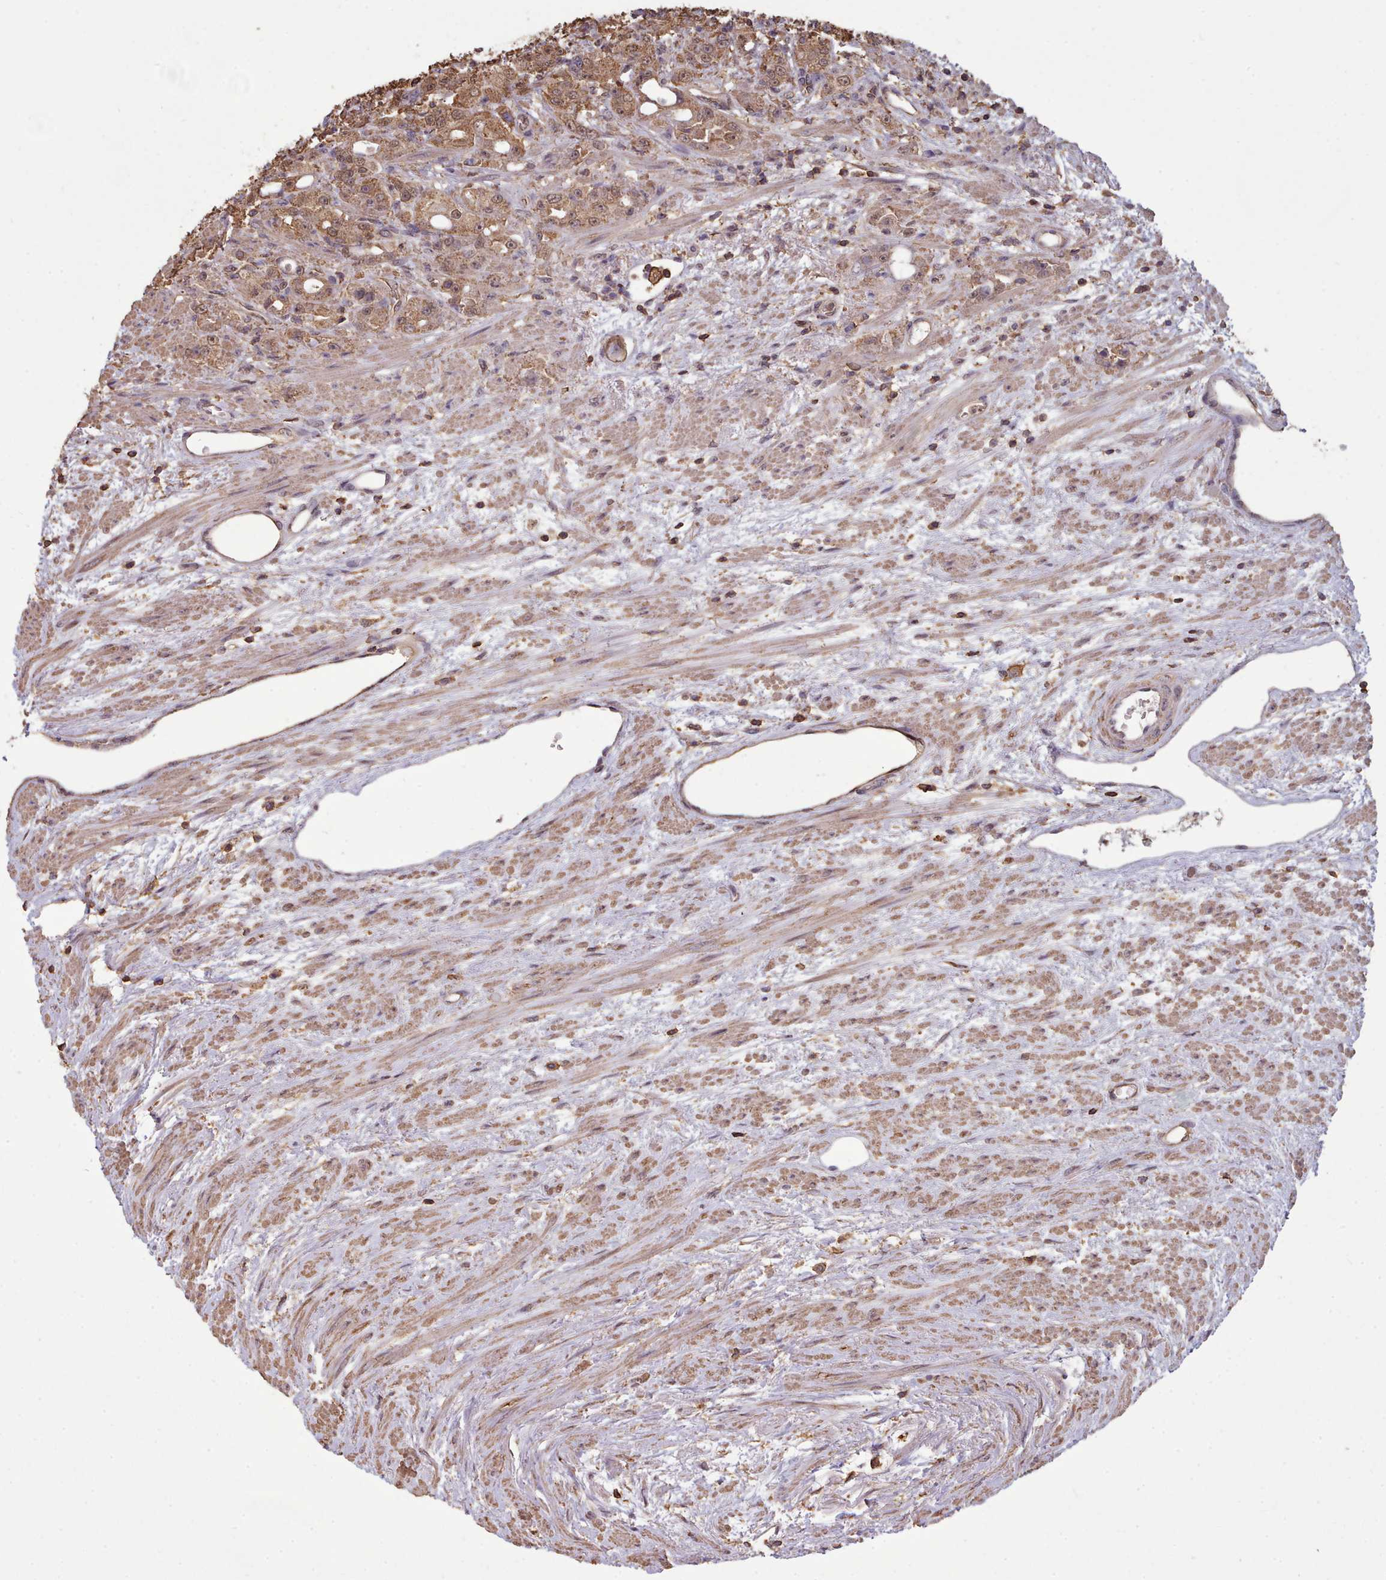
{"staining": {"intensity": "moderate", "quantity": ">75%", "location": "cytoplasmic/membranous,nuclear"}, "tissue": "prostate cancer", "cell_type": "Tumor cells", "image_type": "cancer", "snomed": [{"axis": "morphology", "description": "Adenocarcinoma, High grade"}, {"axis": "topography", "description": "Prostate"}], "caption": "High-grade adenocarcinoma (prostate) tissue demonstrates moderate cytoplasmic/membranous and nuclear expression in approximately >75% of tumor cells, visualized by immunohistochemistry. Immunohistochemistry stains the protein of interest in brown and the nuclei are stained blue.", "gene": "METRN", "patient": {"sex": "male", "age": 69}}